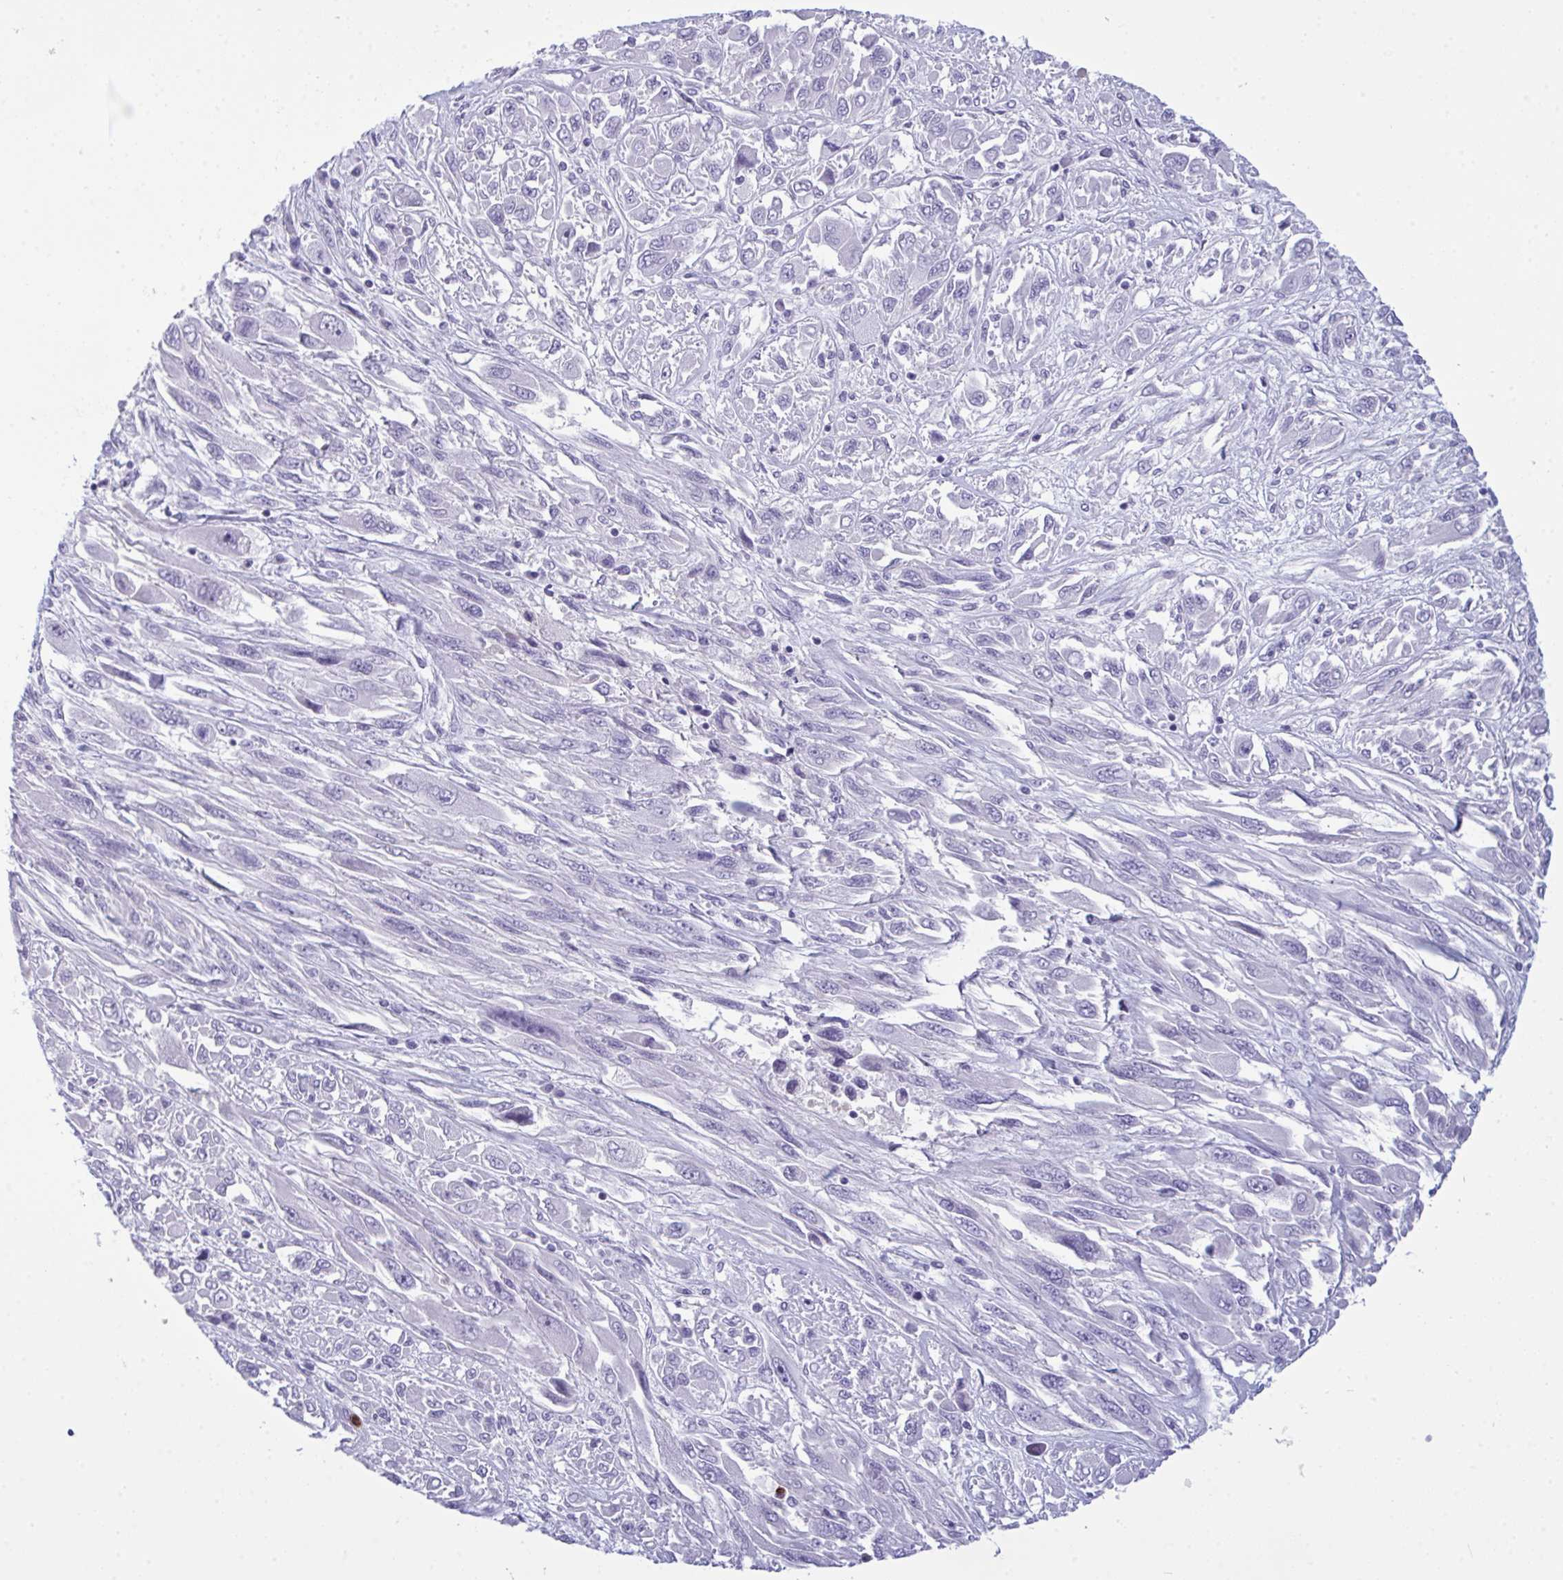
{"staining": {"intensity": "negative", "quantity": "none", "location": "none"}, "tissue": "melanoma", "cell_type": "Tumor cells", "image_type": "cancer", "snomed": [{"axis": "morphology", "description": "Malignant melanoma, NOS"}, {"axis": "topography", "description": "Skin"}], "caption": "Tumor cells are negative for brown protein staining in malignant melanoma.", "gene": "ARHGAP42", "patient": {"sex": "female", "age": 91}}